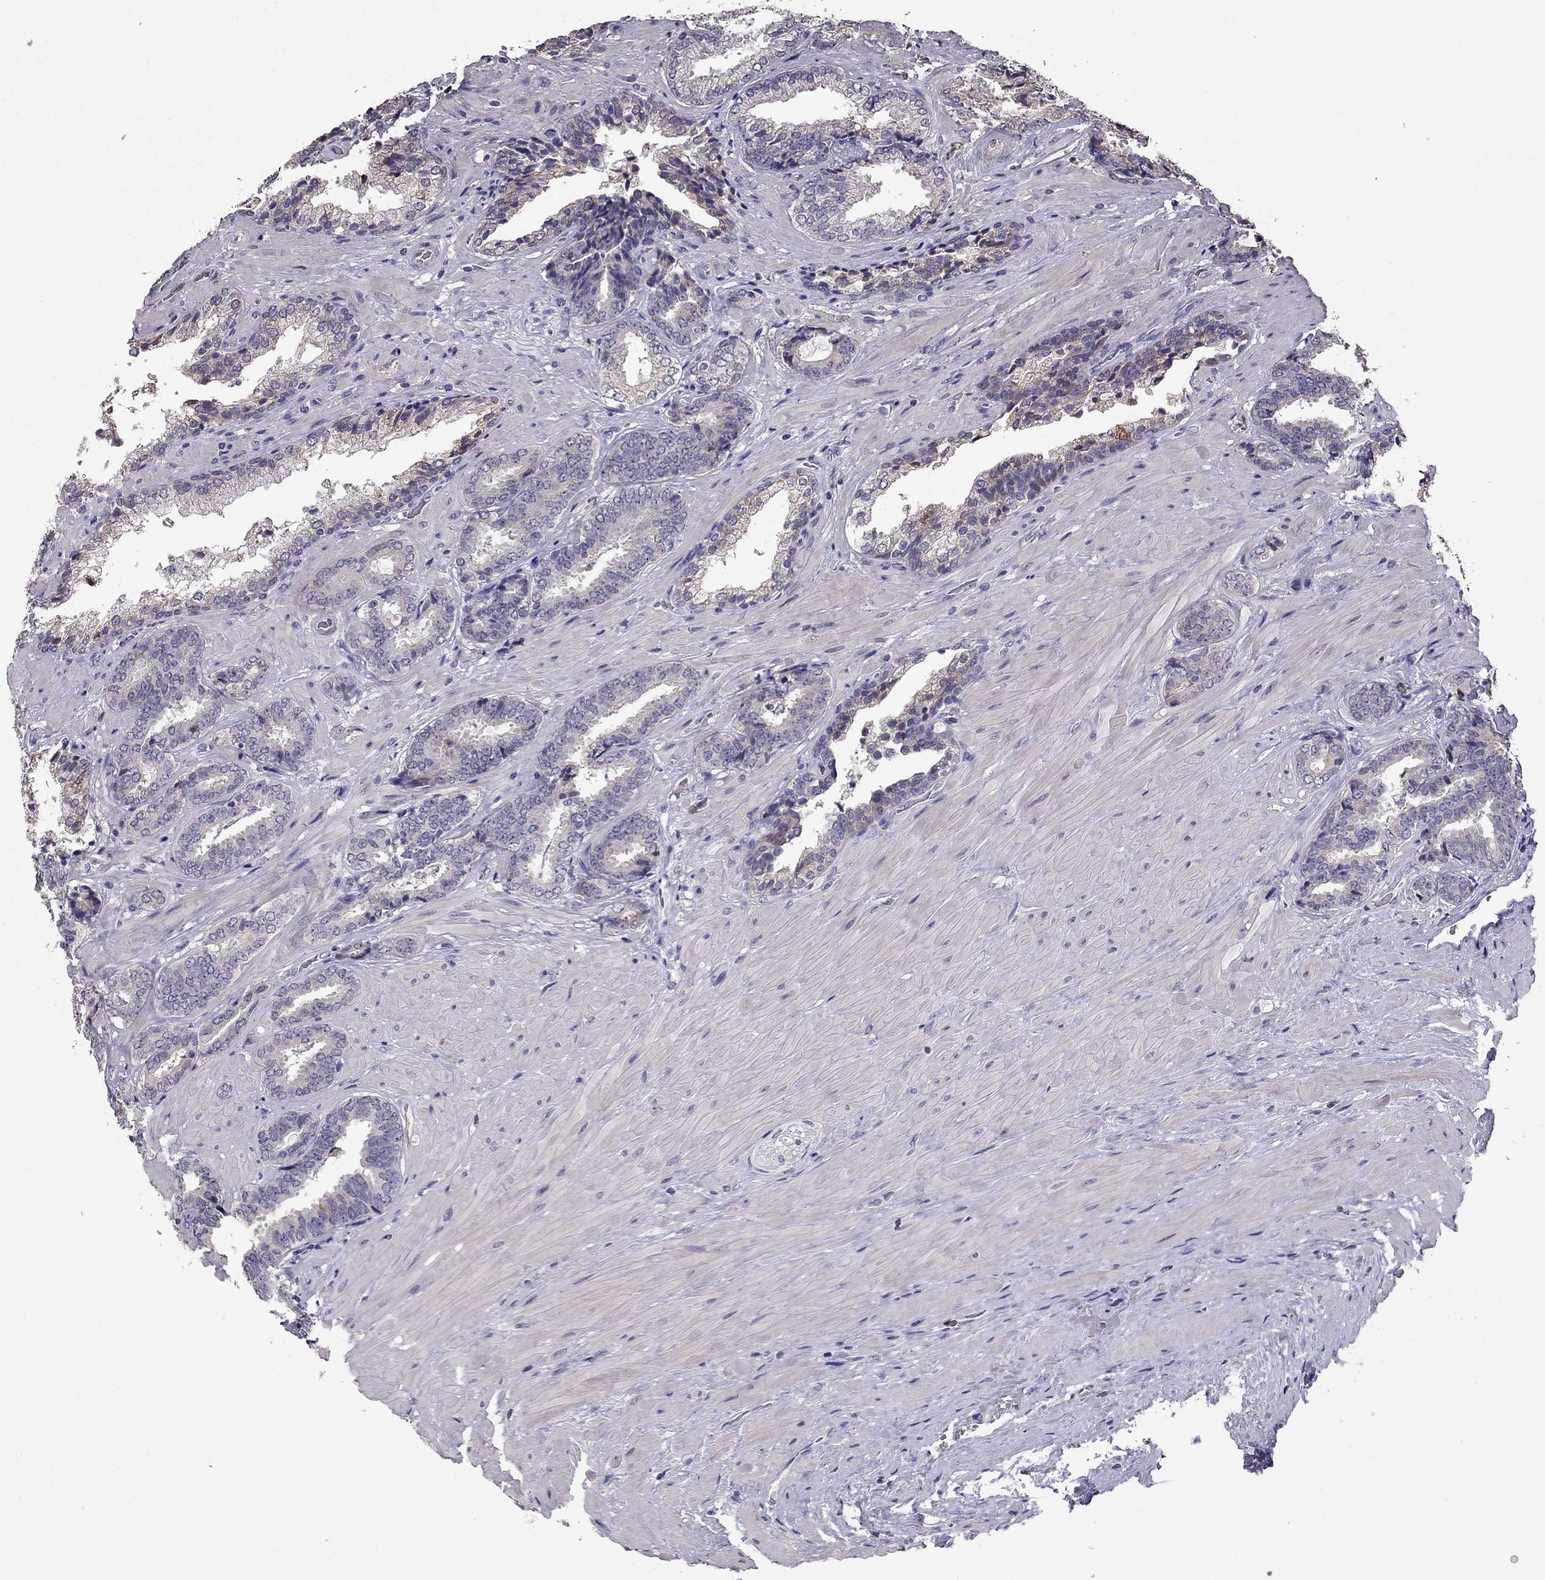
{"staining": {"intensity": "negative", "quantity": "none", "location": "none"}, "tissue": "prostate cancer", "cell_type": "Tumor cells", "image_type": "cancer", "snomed": [{"axis": "morphology", "description": "Adenocarcinoma, Low grade"}, {"axis": "topography", "description": "Prostate"}], "caption": "Low-grade adenocarcinoma (prostate) was stained to show a protein in brown. There is no significant staining in tumor cells.", "gene": "CDH9", "patient": {"sex": "male", "age": 61}}